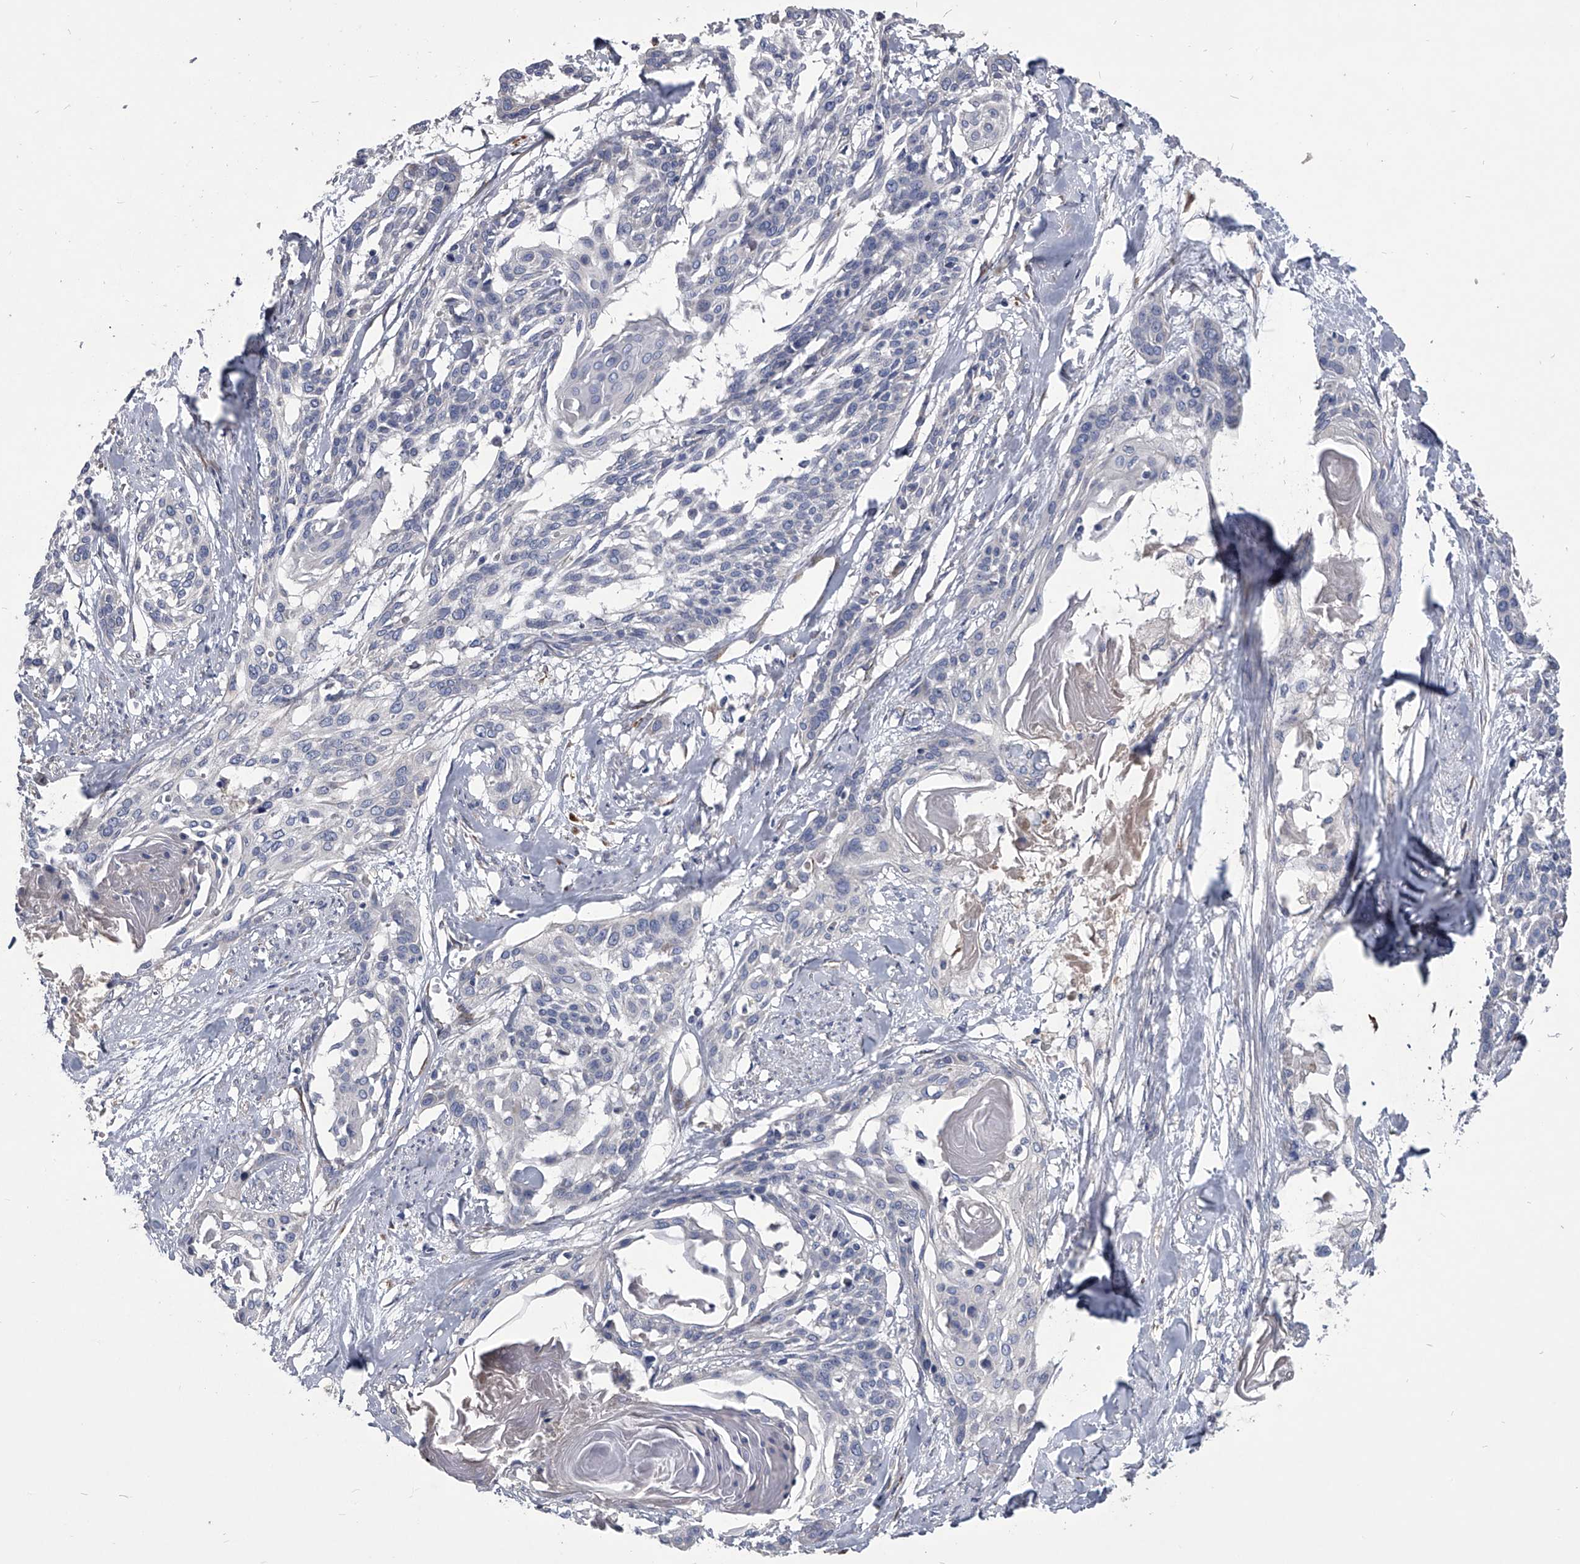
{"staining": {"intensity": "negative", "quantity": "none", "location": "none"}, "tissue": "cervical cancer", "cell_type": "Tumor cells", "image_type": "cancer", "snomed": [{"axis": "morphology", "description": "Squamous cell carcinoma, NOS"}, {"axis": "topography", "description": "Cervix"}], "caption": "Immunohistochemistry (IHC) photomicrograph of human cervical squamous cell carcinoma stained for a protein (brown), which shows no staining in tumor cells.", "gene": "CCR4", "patient": {"sex": "female", "age": 57}}